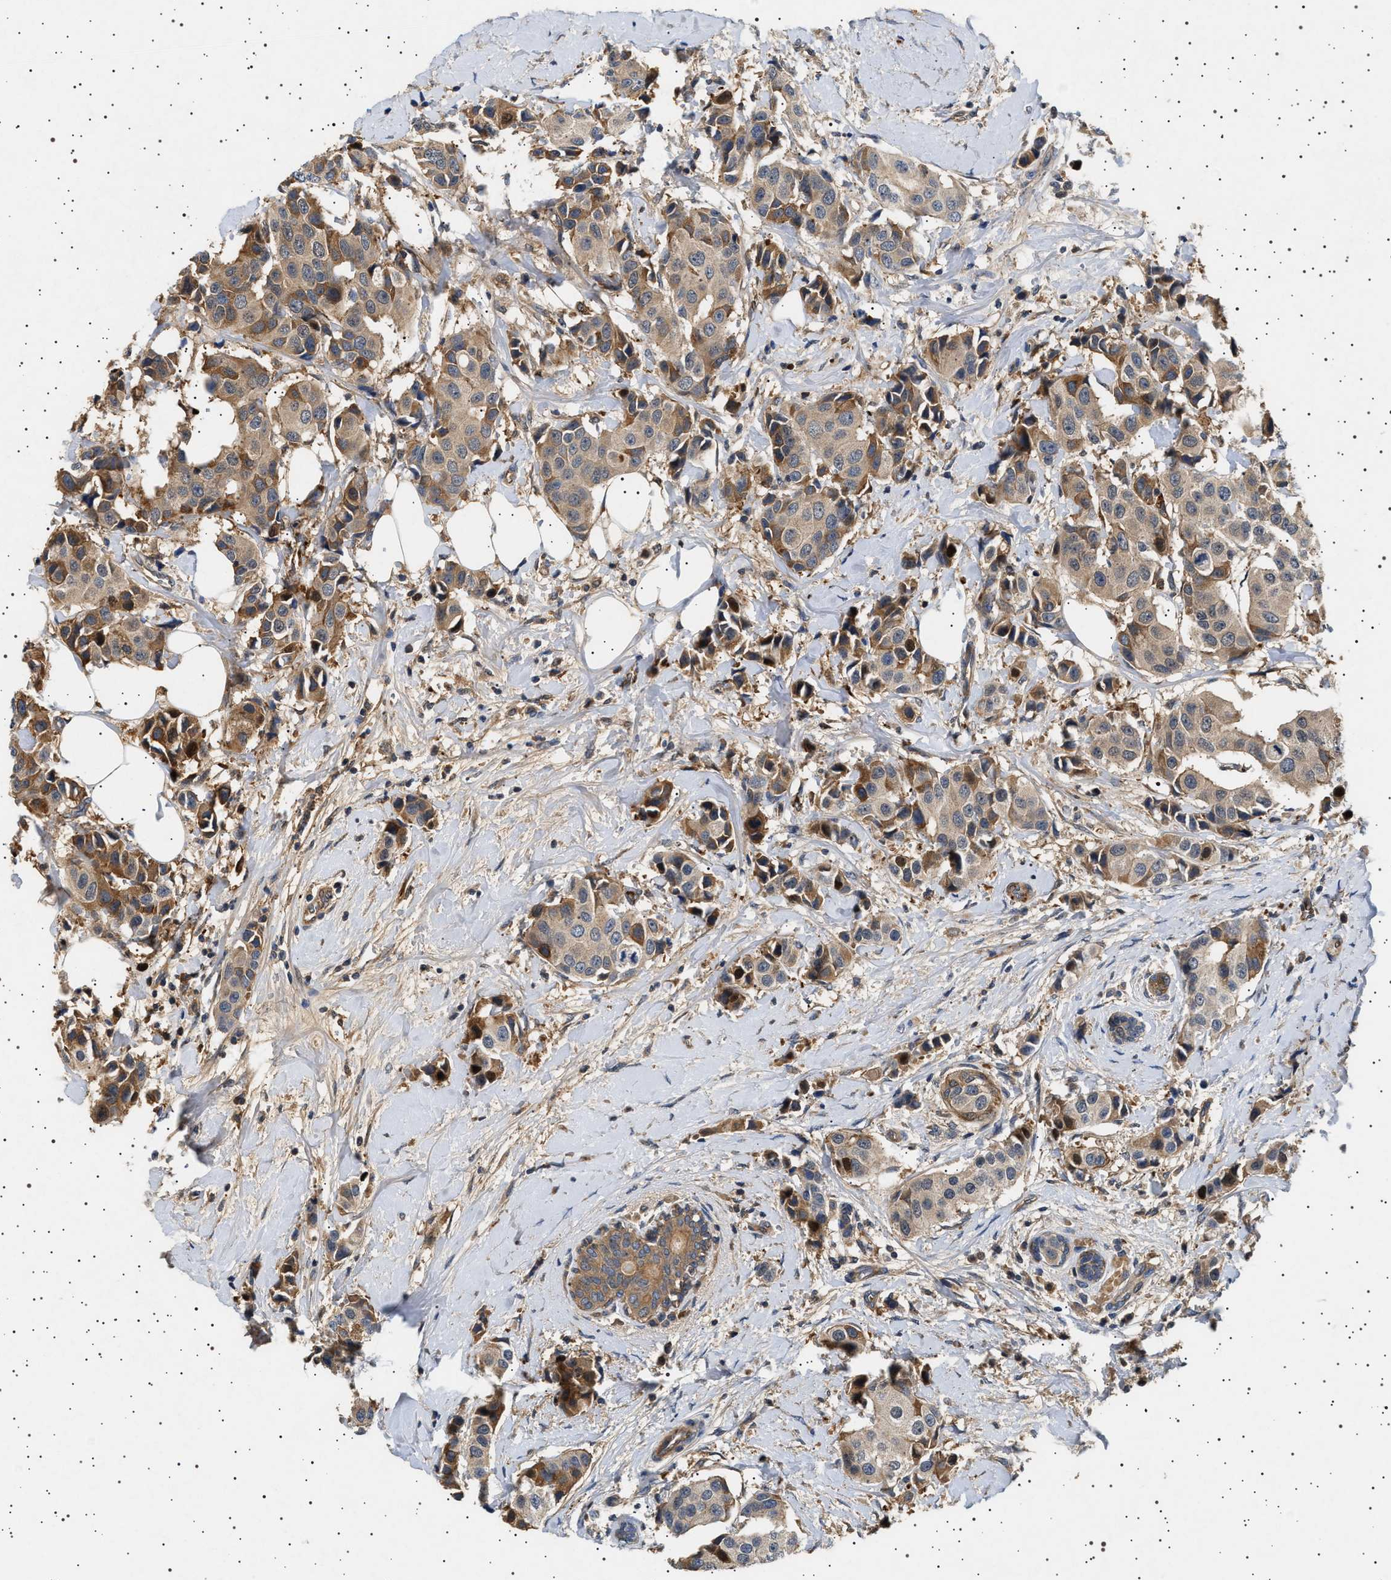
{"staining": {"intensity": "moderate", "quantity": ">75%", "location": "cytoplasmic/membranous"}, "tissue": "breast cancer", "cell_type": "Tumor cells", "image_type": "cancer", "snomed": [{"axis": "morphology", "description": "Normal tissue, NOS"}, {"axis": "morphology", "description": "Duct carcinoma"}, {"axis": "topography", "description": "Breast"}], "caption": "Immunohistochemistry (IHC) photomicrograph of neoplastic tissue: infiltrating ductal carcinoma (breast) stained using immunohistochemistry (IHC) displays medium levels of moderate protein expression localized specifically in the cytoplasmic/membranous of tumor cells, appearing as a cytoplasmic/membranous brown color.", "gene": "FICD", "patient": {"sex": "female", "age": 39}}